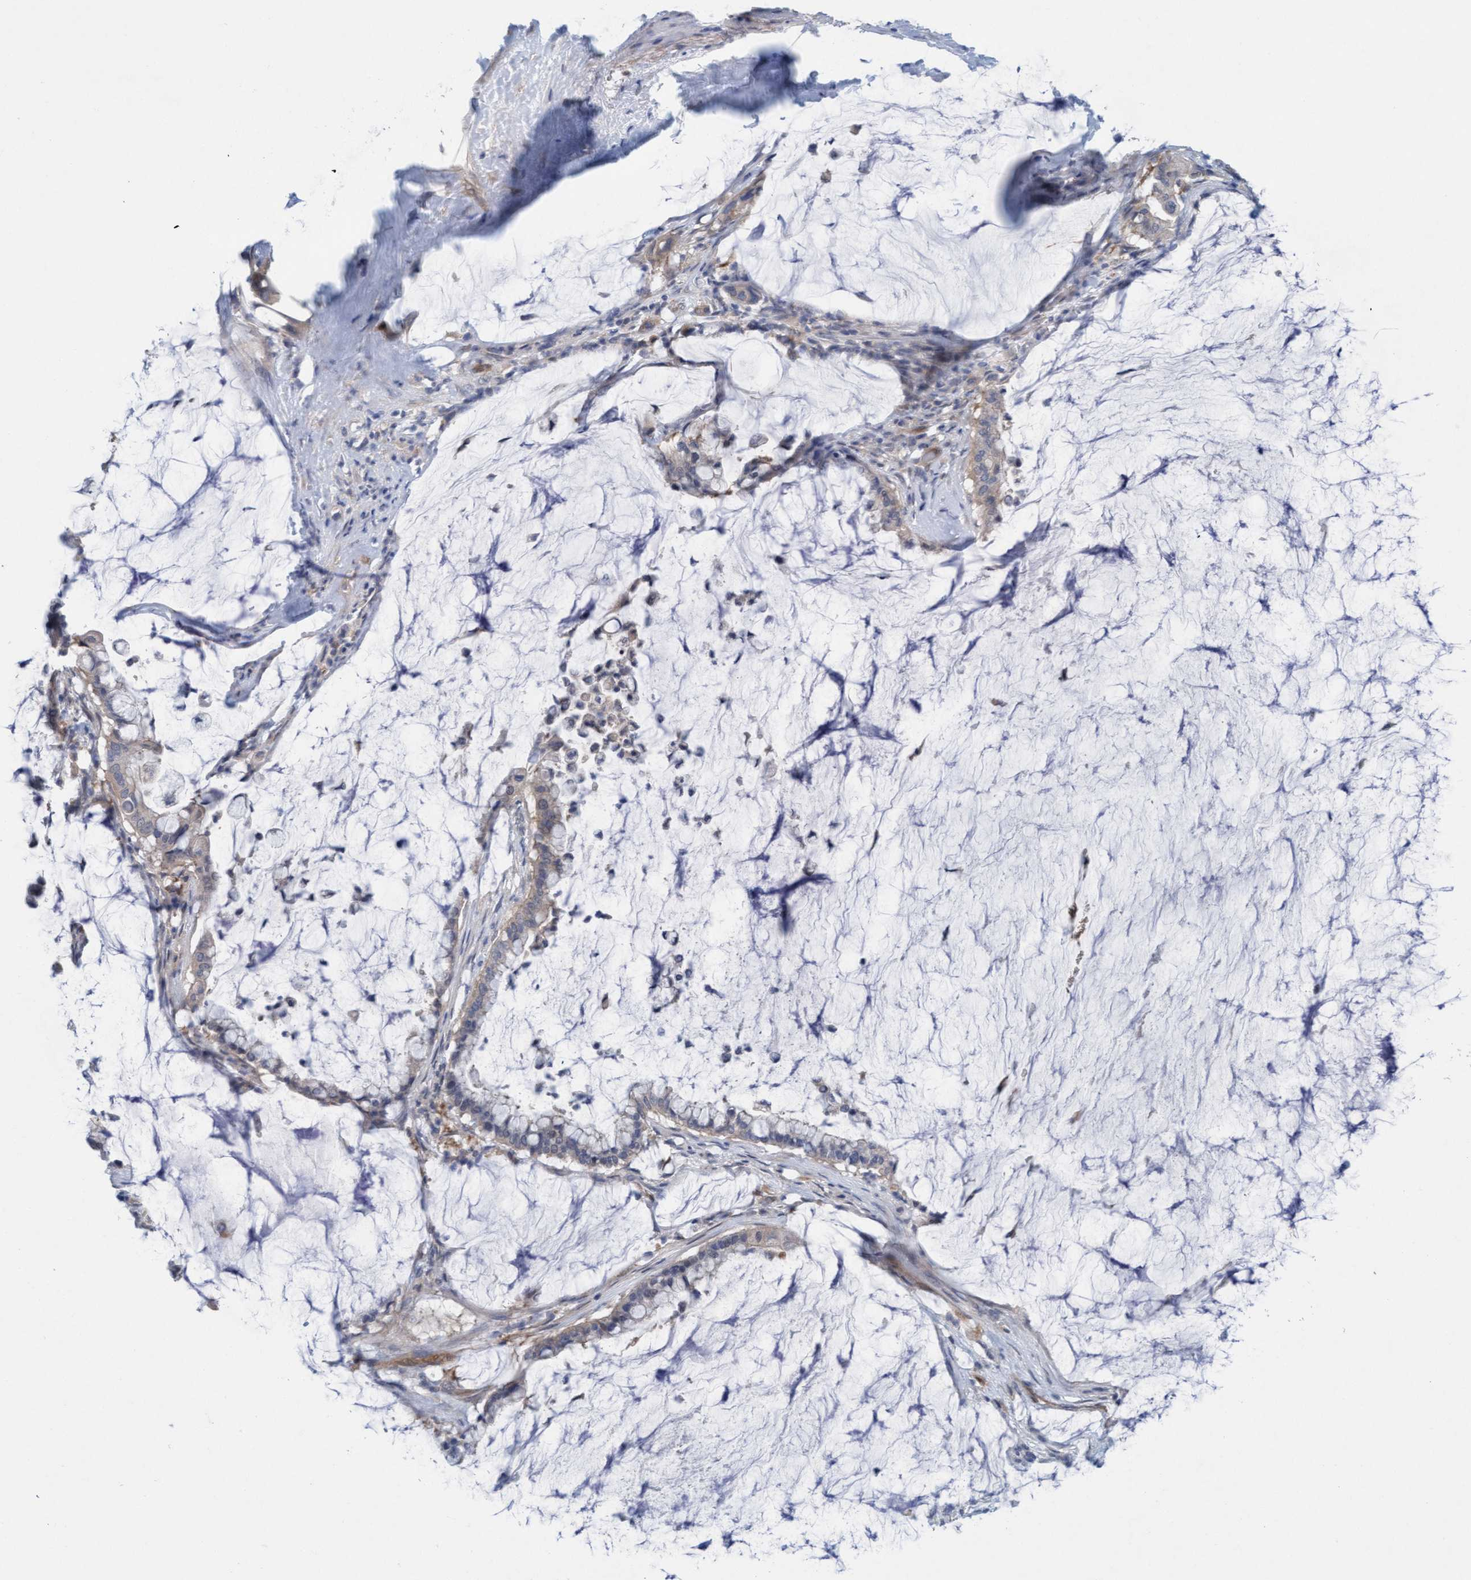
{"staining": {"intensity": "negative", "quantity": "none", "location": "none"}, "tissue": "pancreatic cancer", "cell_type": "Tumor cells", "image_type": "cancer", "snomed": [{"axis": "morphology", "description": "Adenocarcinoma, NOS"}, {"axis": "topography", "description": "Pancreas"}], "caption": "The image exhibits no staining of tumor cells in pancreatic cancer (adenocarcinoma). (DAB immunohistochemistry with hematoxylin counter stain).", "gene": "KLHL25", "patient": {"sex": "male", "age": 41}}